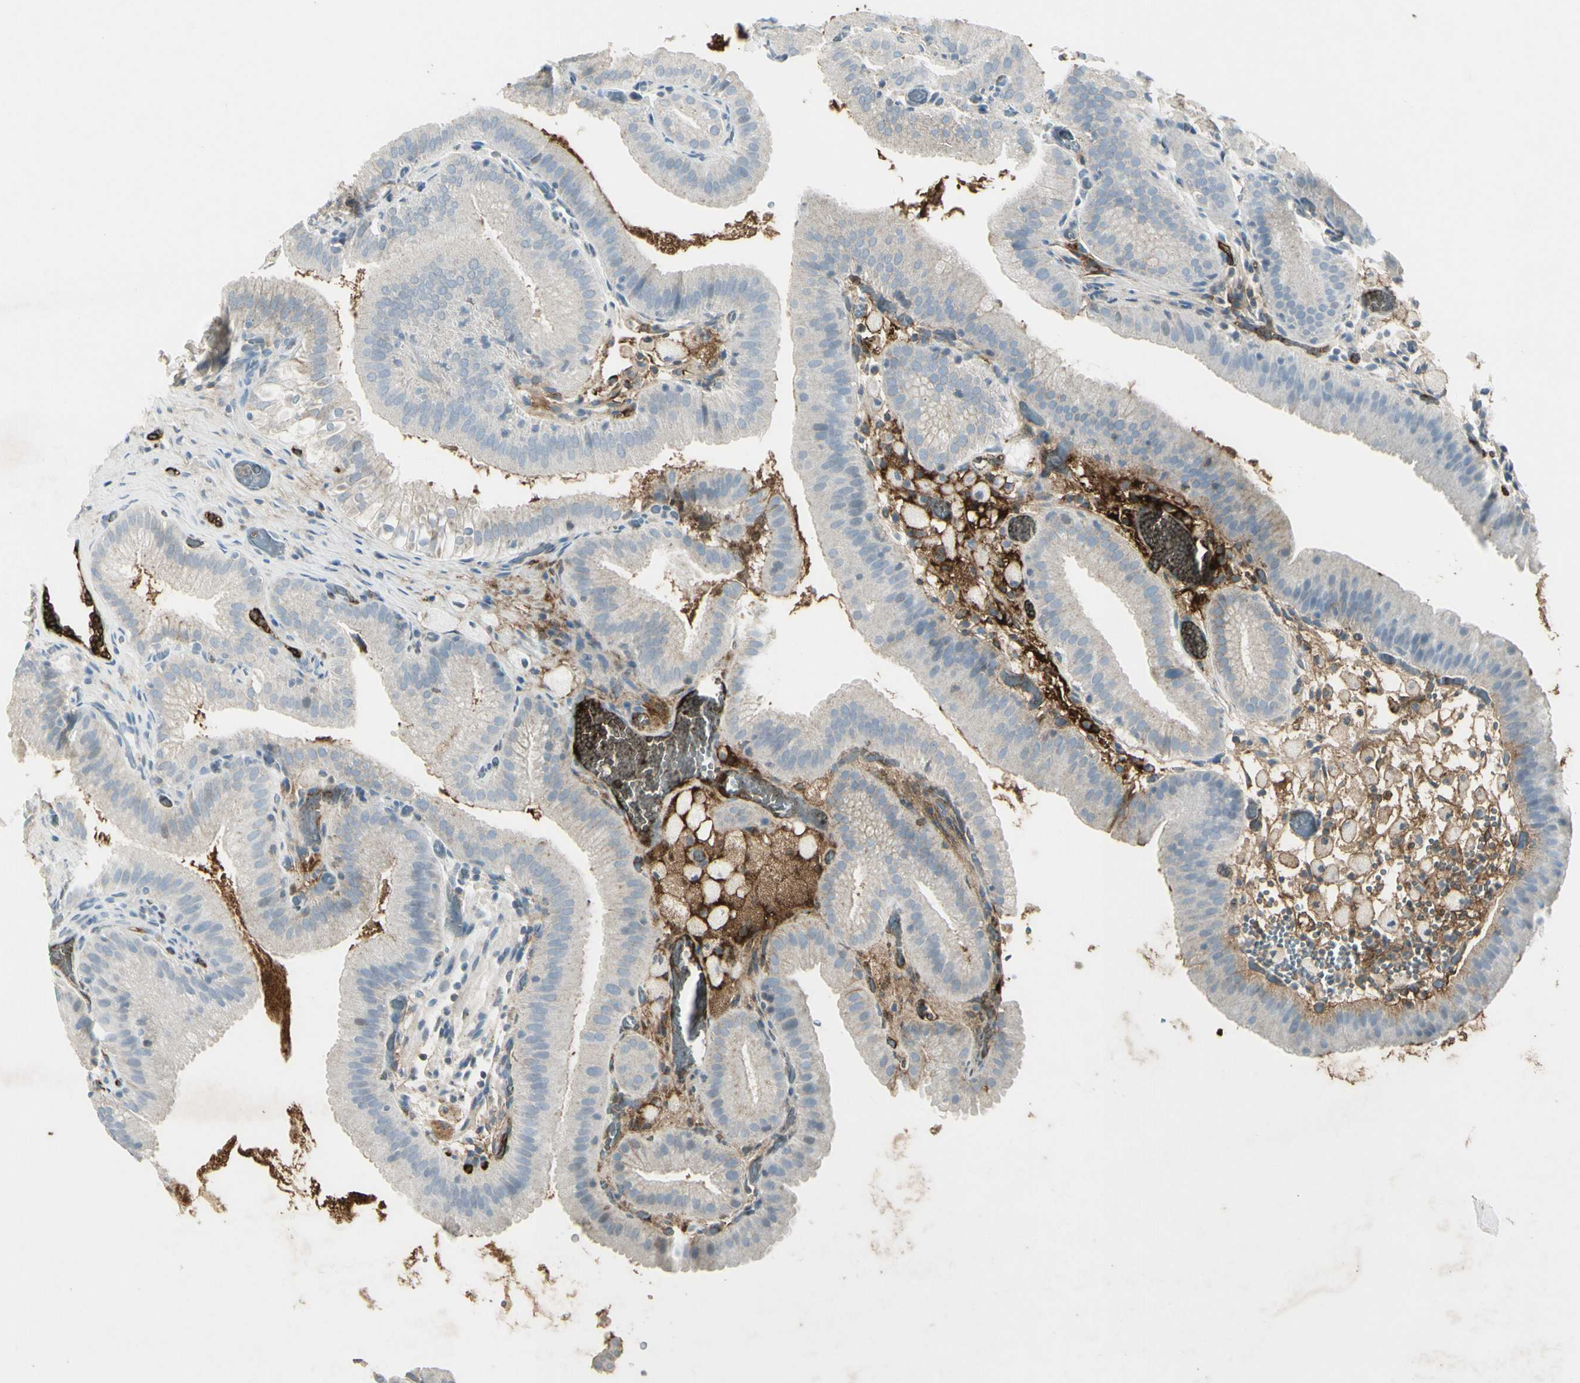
{"staining": {"intensity": "moderate", "quantity": "<25%", "location": "cytoplasmic/membranous"}, "tissue": "gallbladder", "cell_type": "Glandular cells", "image_type": "normal", "snomed": [{"axis": "morphology", "description": "Normal tissue, NOS"}, {"axis": "topography", "description": "Gallbladder"}], "caption": "Immunohistochemical staining of benign gallbladder displays <25% levels of moderate cytoplasmic/membranous protein positivity in approximately <25% of glandular cells.", "gene": "IGHM", "patient": {"sex": "male", "age": 54}}